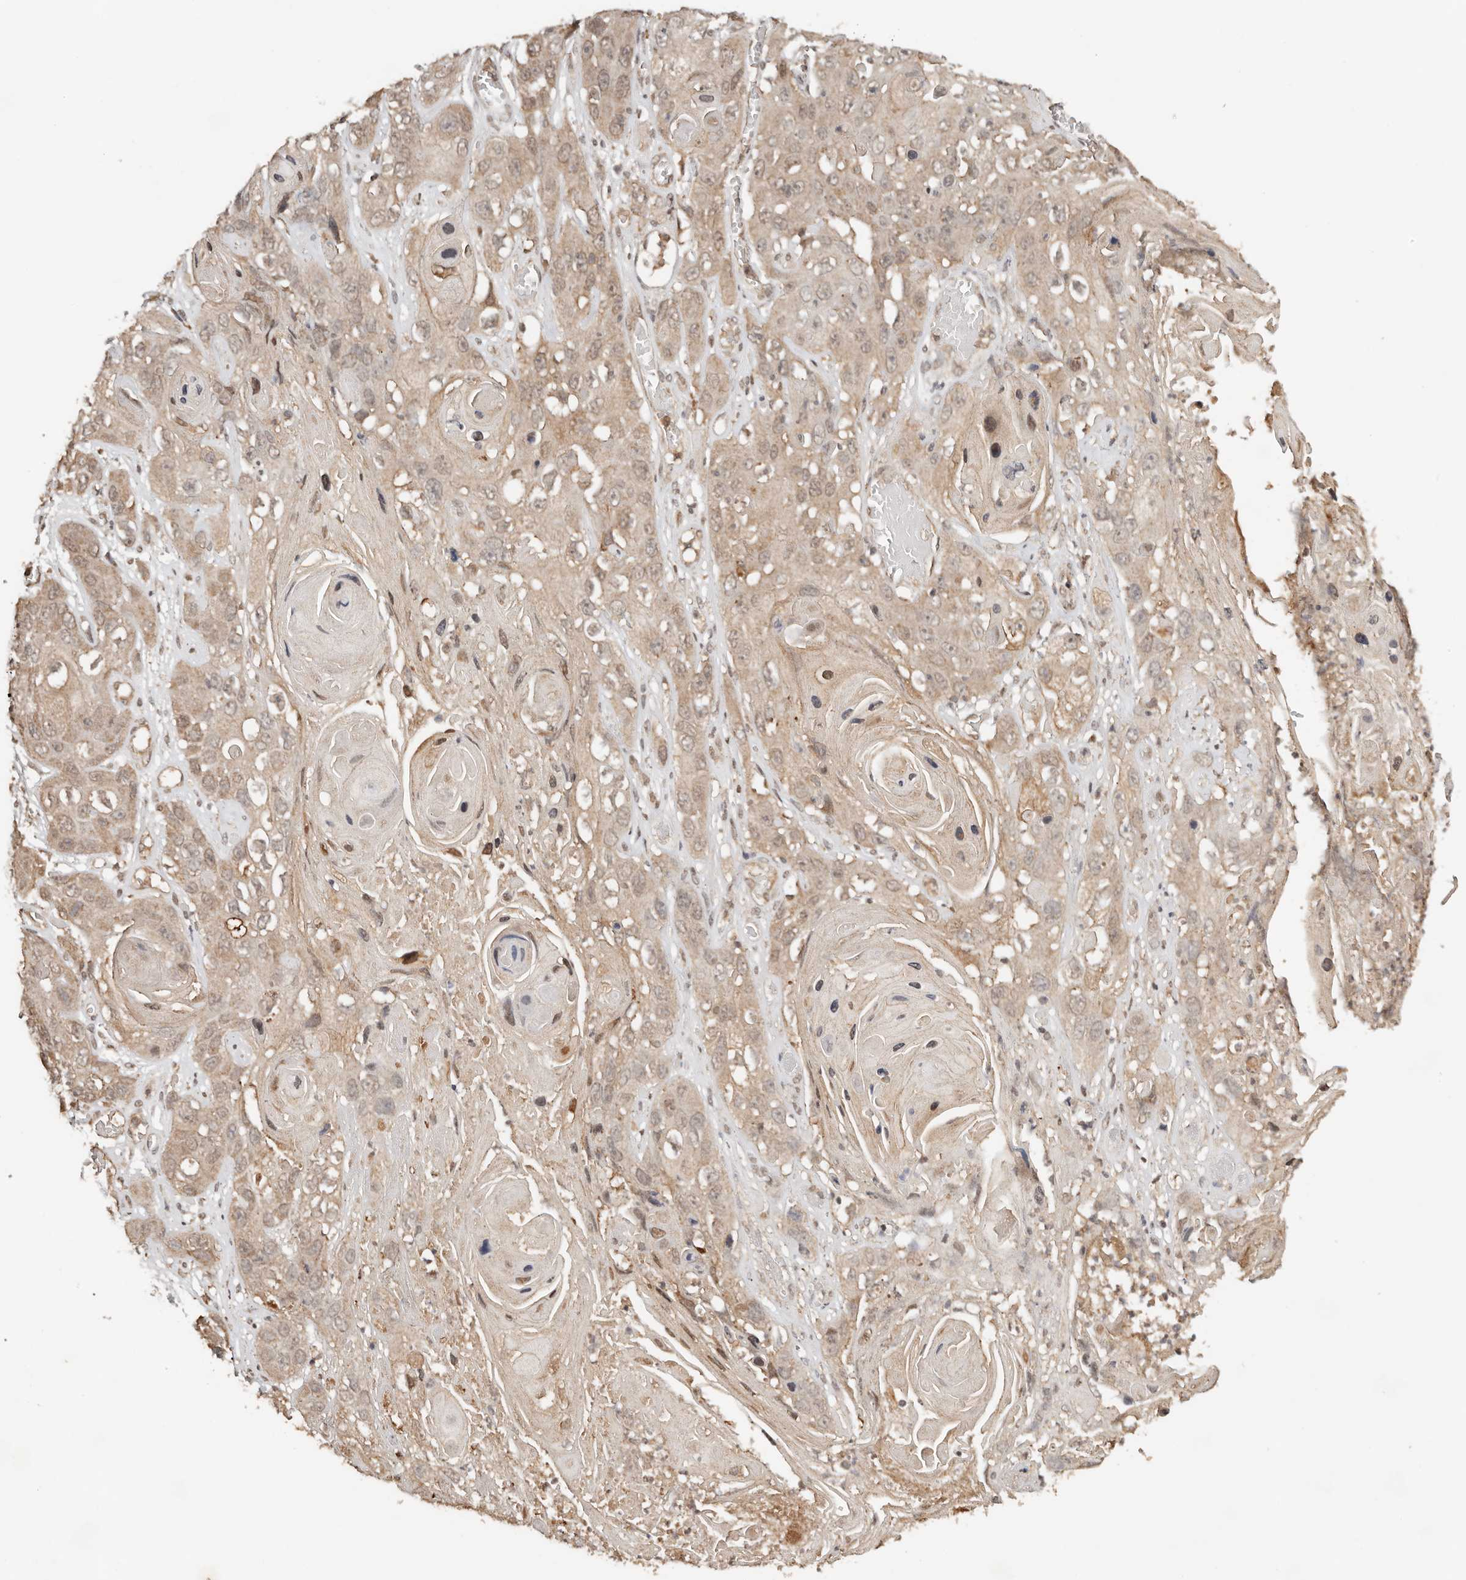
{"staining": {"intensity": "weak", "quantity": ">75%", "location": "cytoplasmic/membranous,nuclear"}, "tissue": "skin cancer", "cell_type": "Tumor cells", "image_type": "cancer", "snomed": [{"axis": "morphology", "description": "Squamous cell carcinoma, NOS"}, {"axis": "topography", "description": "Skin"}], "caption": "About >75% of tumor cells in squamous cell carcinoma (skin) show weak cytoplasmic/membranous and nuclear protein staining as visualized by brown immunohistochemical staining.", "gene": "SEC14L1", "patient": {"sex": "male", "age": 55}}